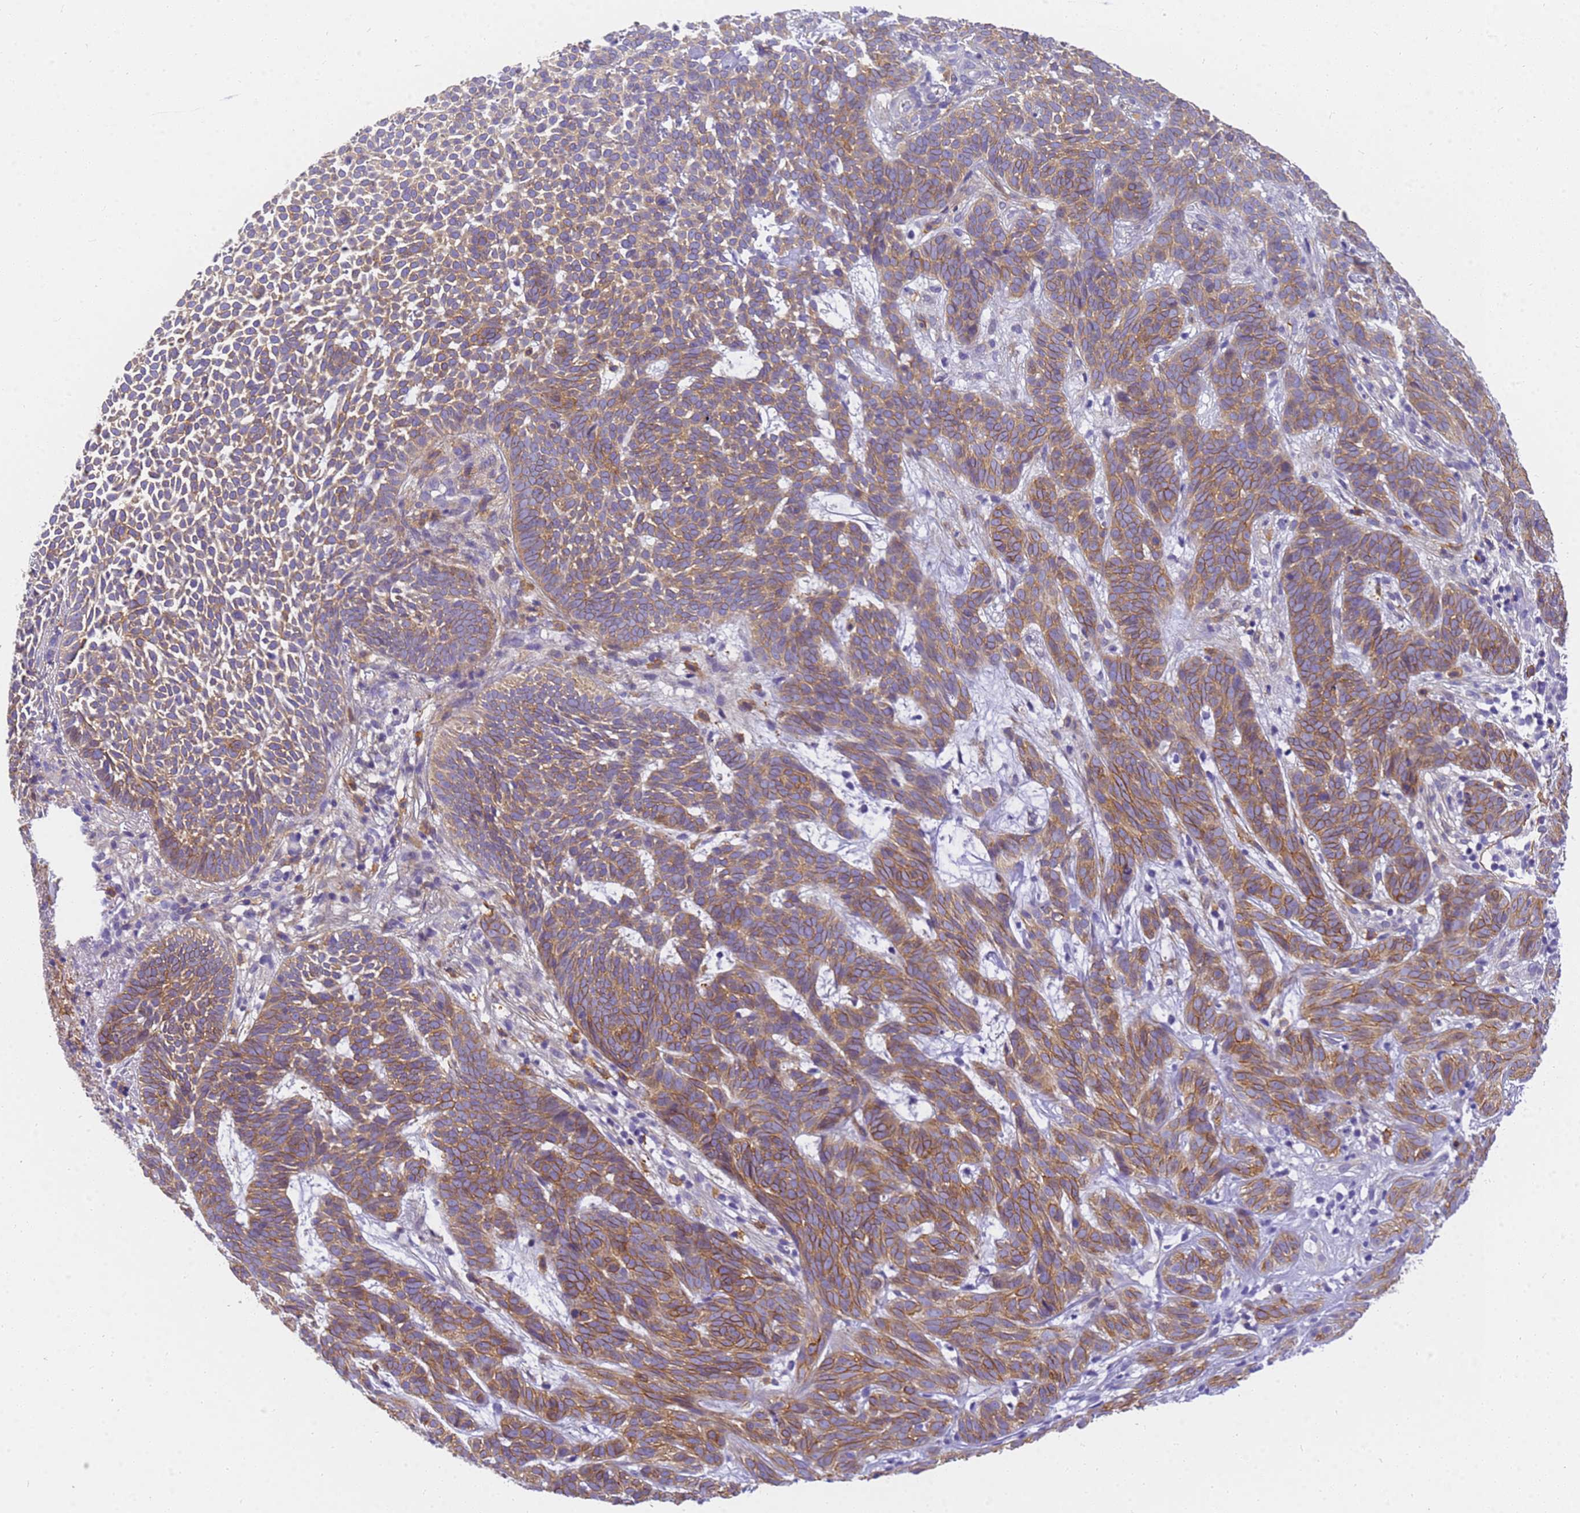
{"staining": {"intensity": "moderate", "quantity": "25%-75%", "location": "cytoplasmic/membranous"}, "tissue": "skin cancer", "cell_type": "Tumor cells", "image_type": "cancer", "snomed": [{"axis": "morphology", "description": "Basal cell carcinoma"}, {"axis": "topography", "description": "Skin"}], "caption": "Protein staining by immunohistochemistry (IHC) shows moderate cytoplasmic/membranous staining in about 25%-75% of tumor cells in skin cancer. (Brightfield microscopy of DAB IHC at high magnification).", "gene": "MVB12A", "patient": {"sex": "female", "age": 78}}